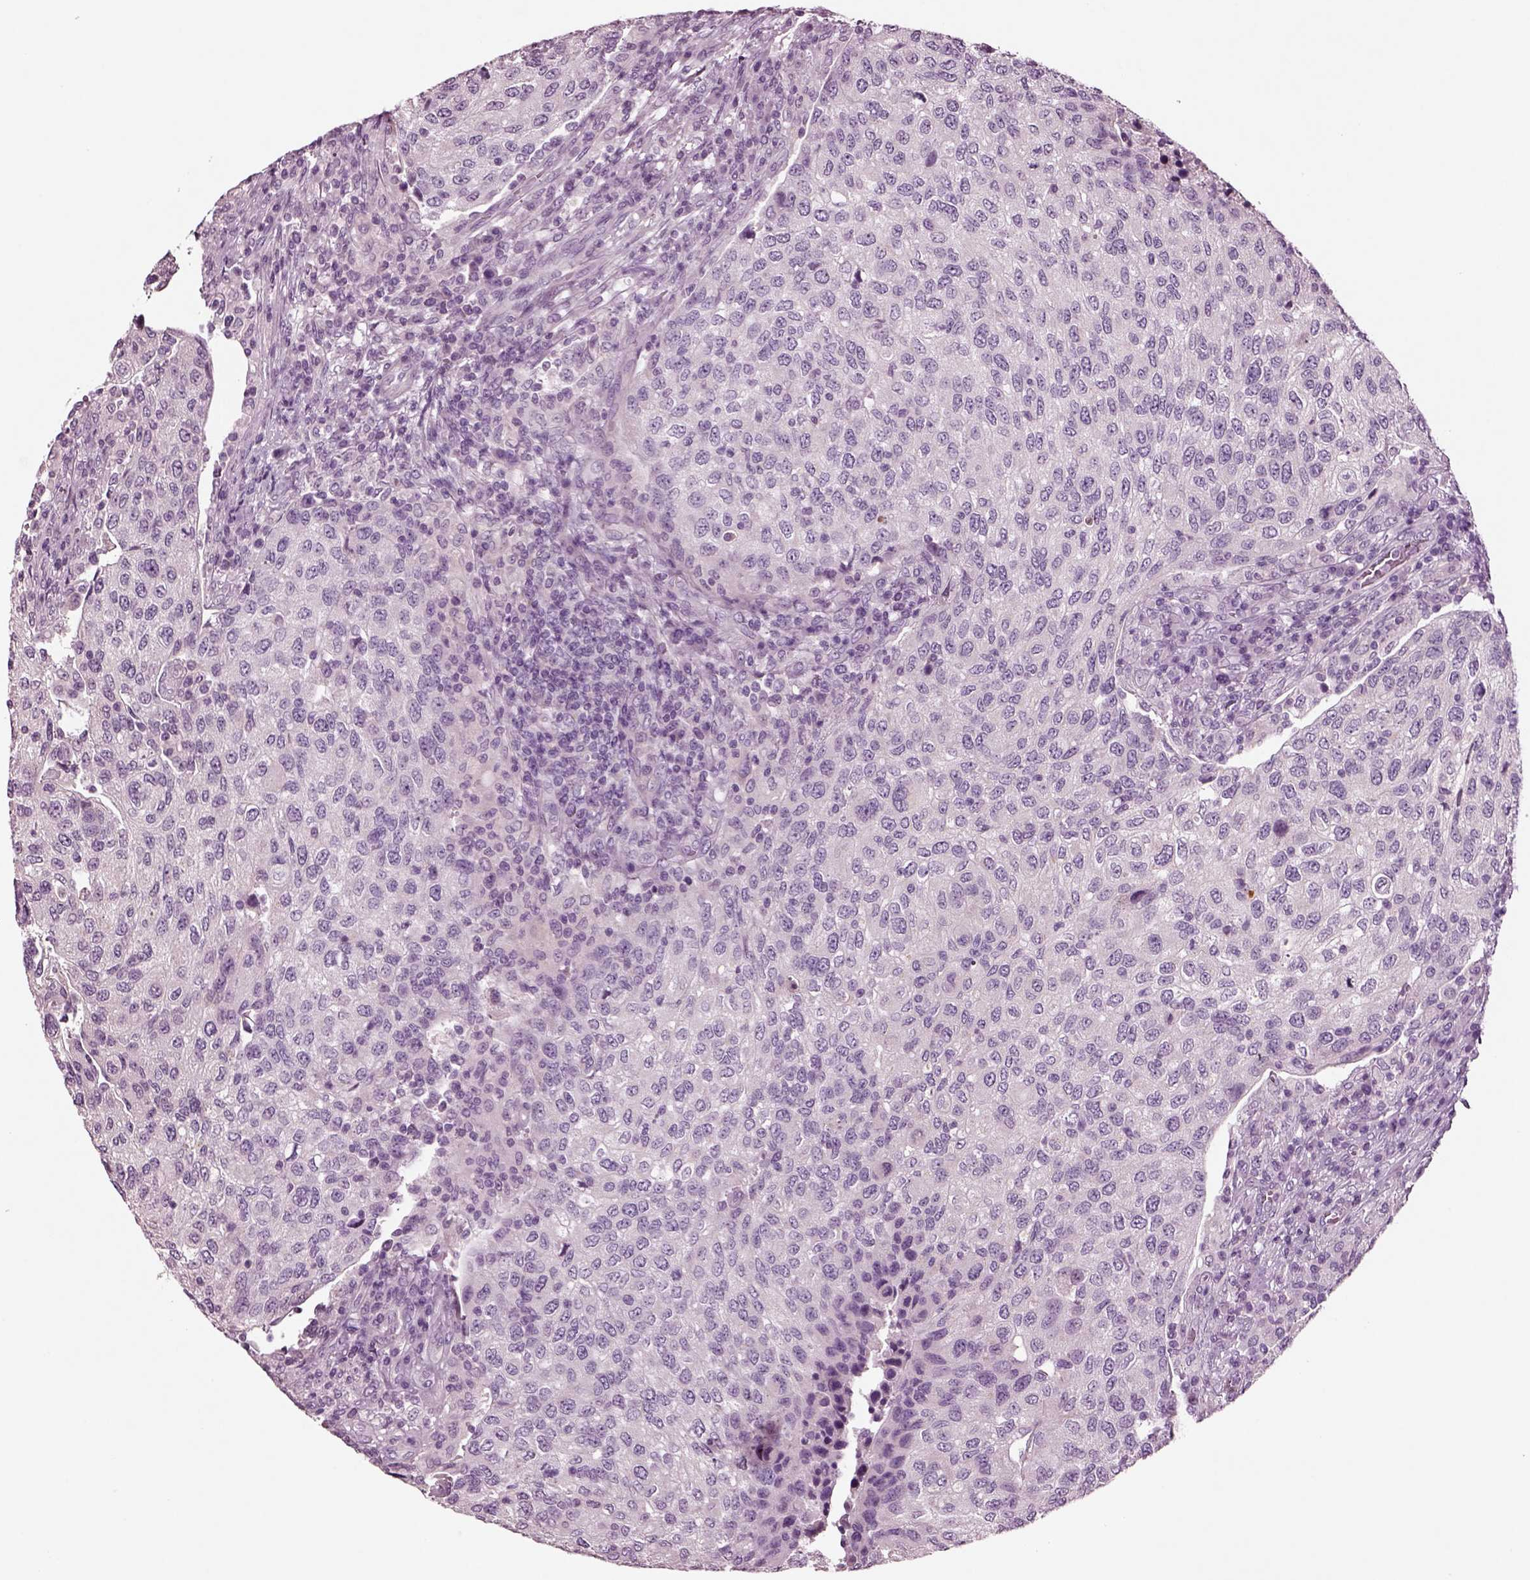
{"staining": {"intensity": "negative", "quantity": "none", "location": "none"}, "tissue": "urothelial cancer", "cell_type": "Tumor cells", "image_type": "cancer", "snomed": [{"axis": "morphology", "description": "Urothelial carcinoma, High grade"}, {"axis": "topography", "description": "Urinary bladder"}], "caption": "Immunohistochemistry (IHC) of human high-grade urothelial carcinoma shows no staining in tumor cells.", "gene": "NMRK2", "patient": {"sex": "female", "age": 78}}